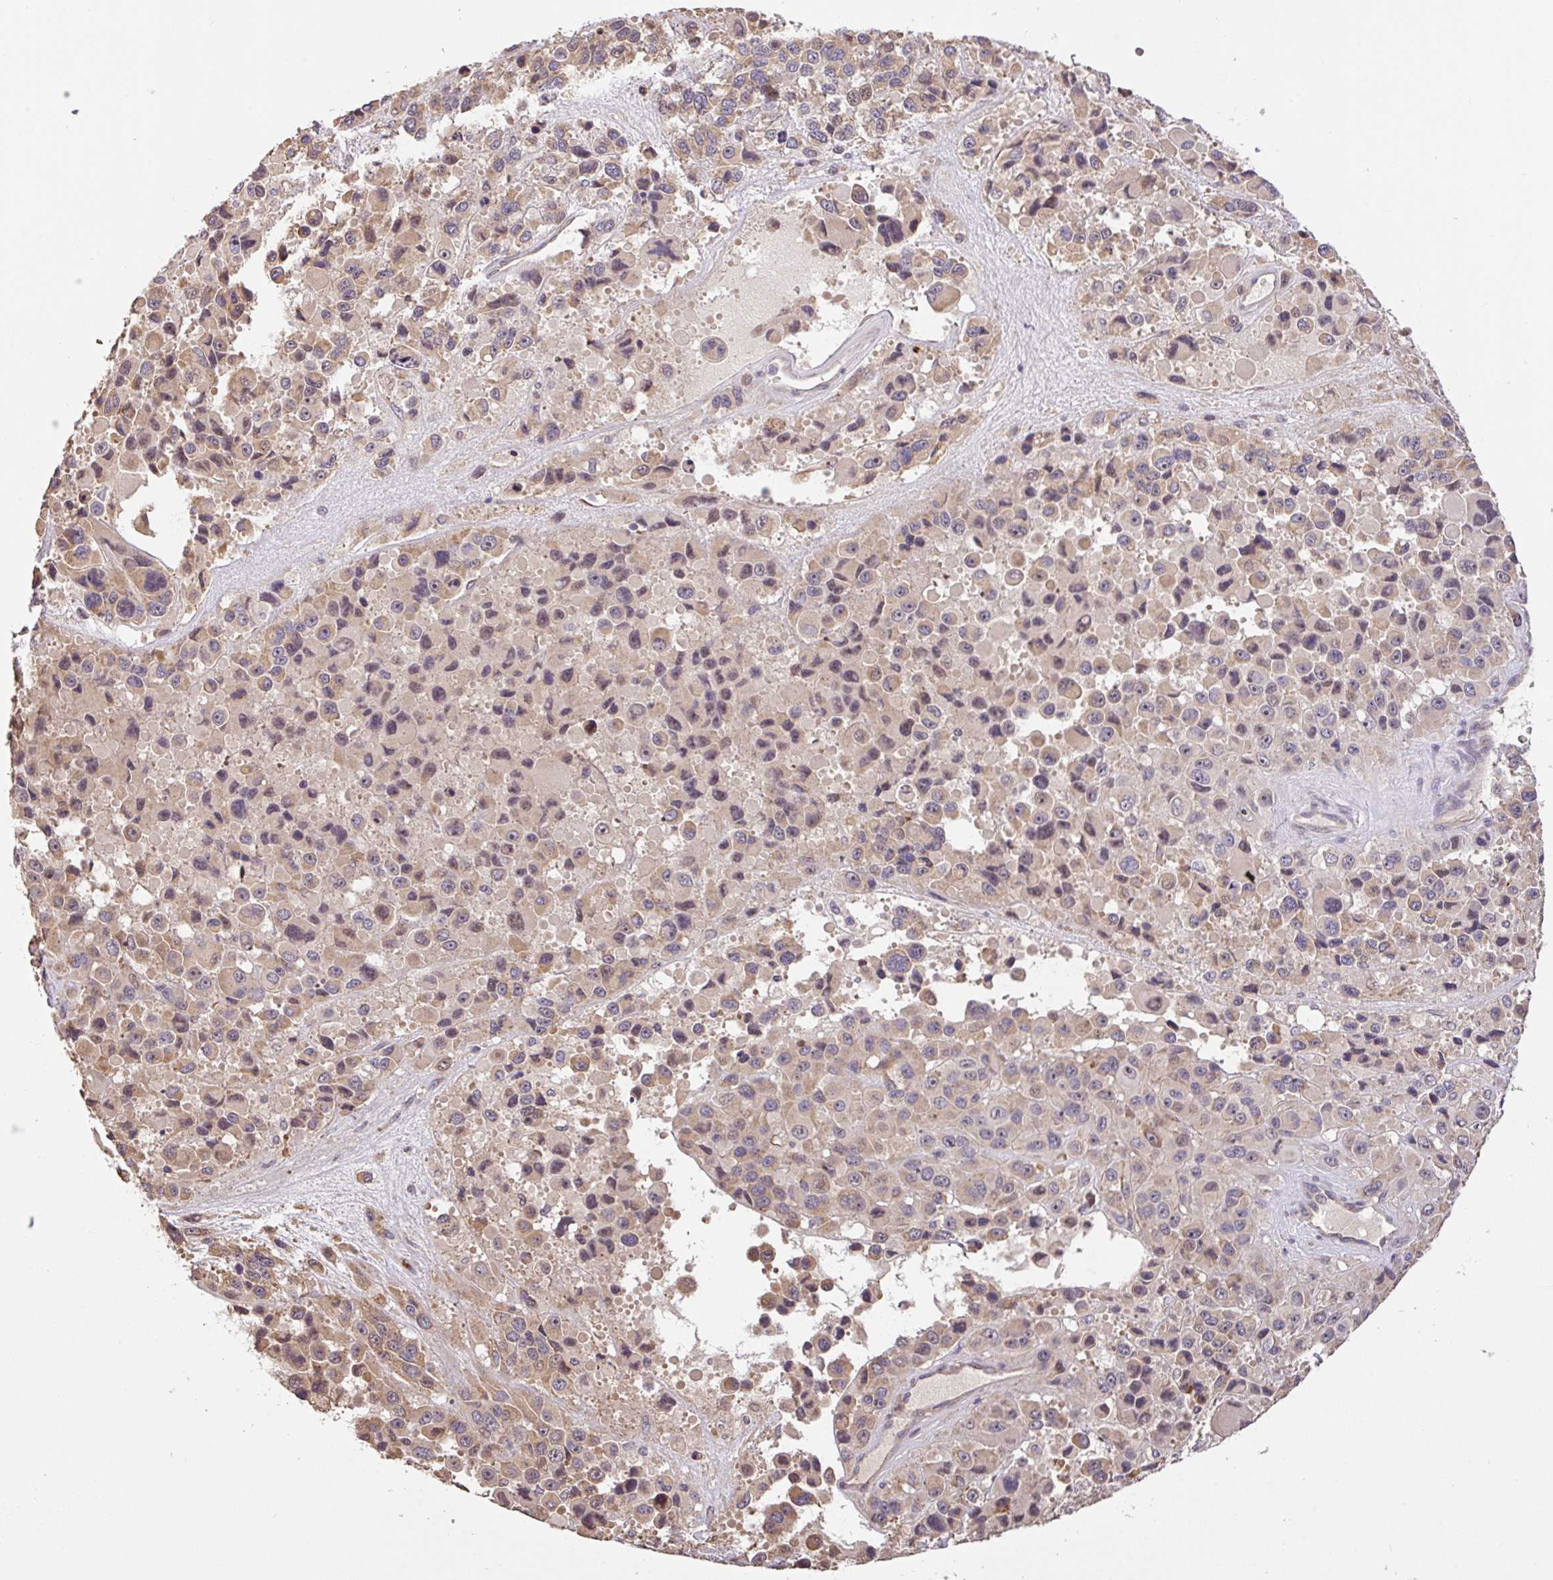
{"staining": {"intensity": "weak", "quantity": "25%-75%", "location": "cytoplasmic/membranous,nuclear"}, "tissue": "melanoma", "cell_type": "Tumor cells", "image_type": "cancer", "snomed": [{"axis": "morphology", "description": "Malignant melanoma, Metastatic site"}, {"axis": "topography", "description": "Lymph node"}], "caption": "Tumor cells reveal low levels of weak cytoplasmic/membranous and nuclear staining in about 25%-75% of cells in melanoma. The staining was performed using DAB (3,3'-diaminobenzidine) to visualize the protein expression in brown, while the nuclei were stained in blue with hematoxylin (Magnification: 20x).", "gene": "C1QTNF9B", "patient": {"sex": "female", "age": 65}}